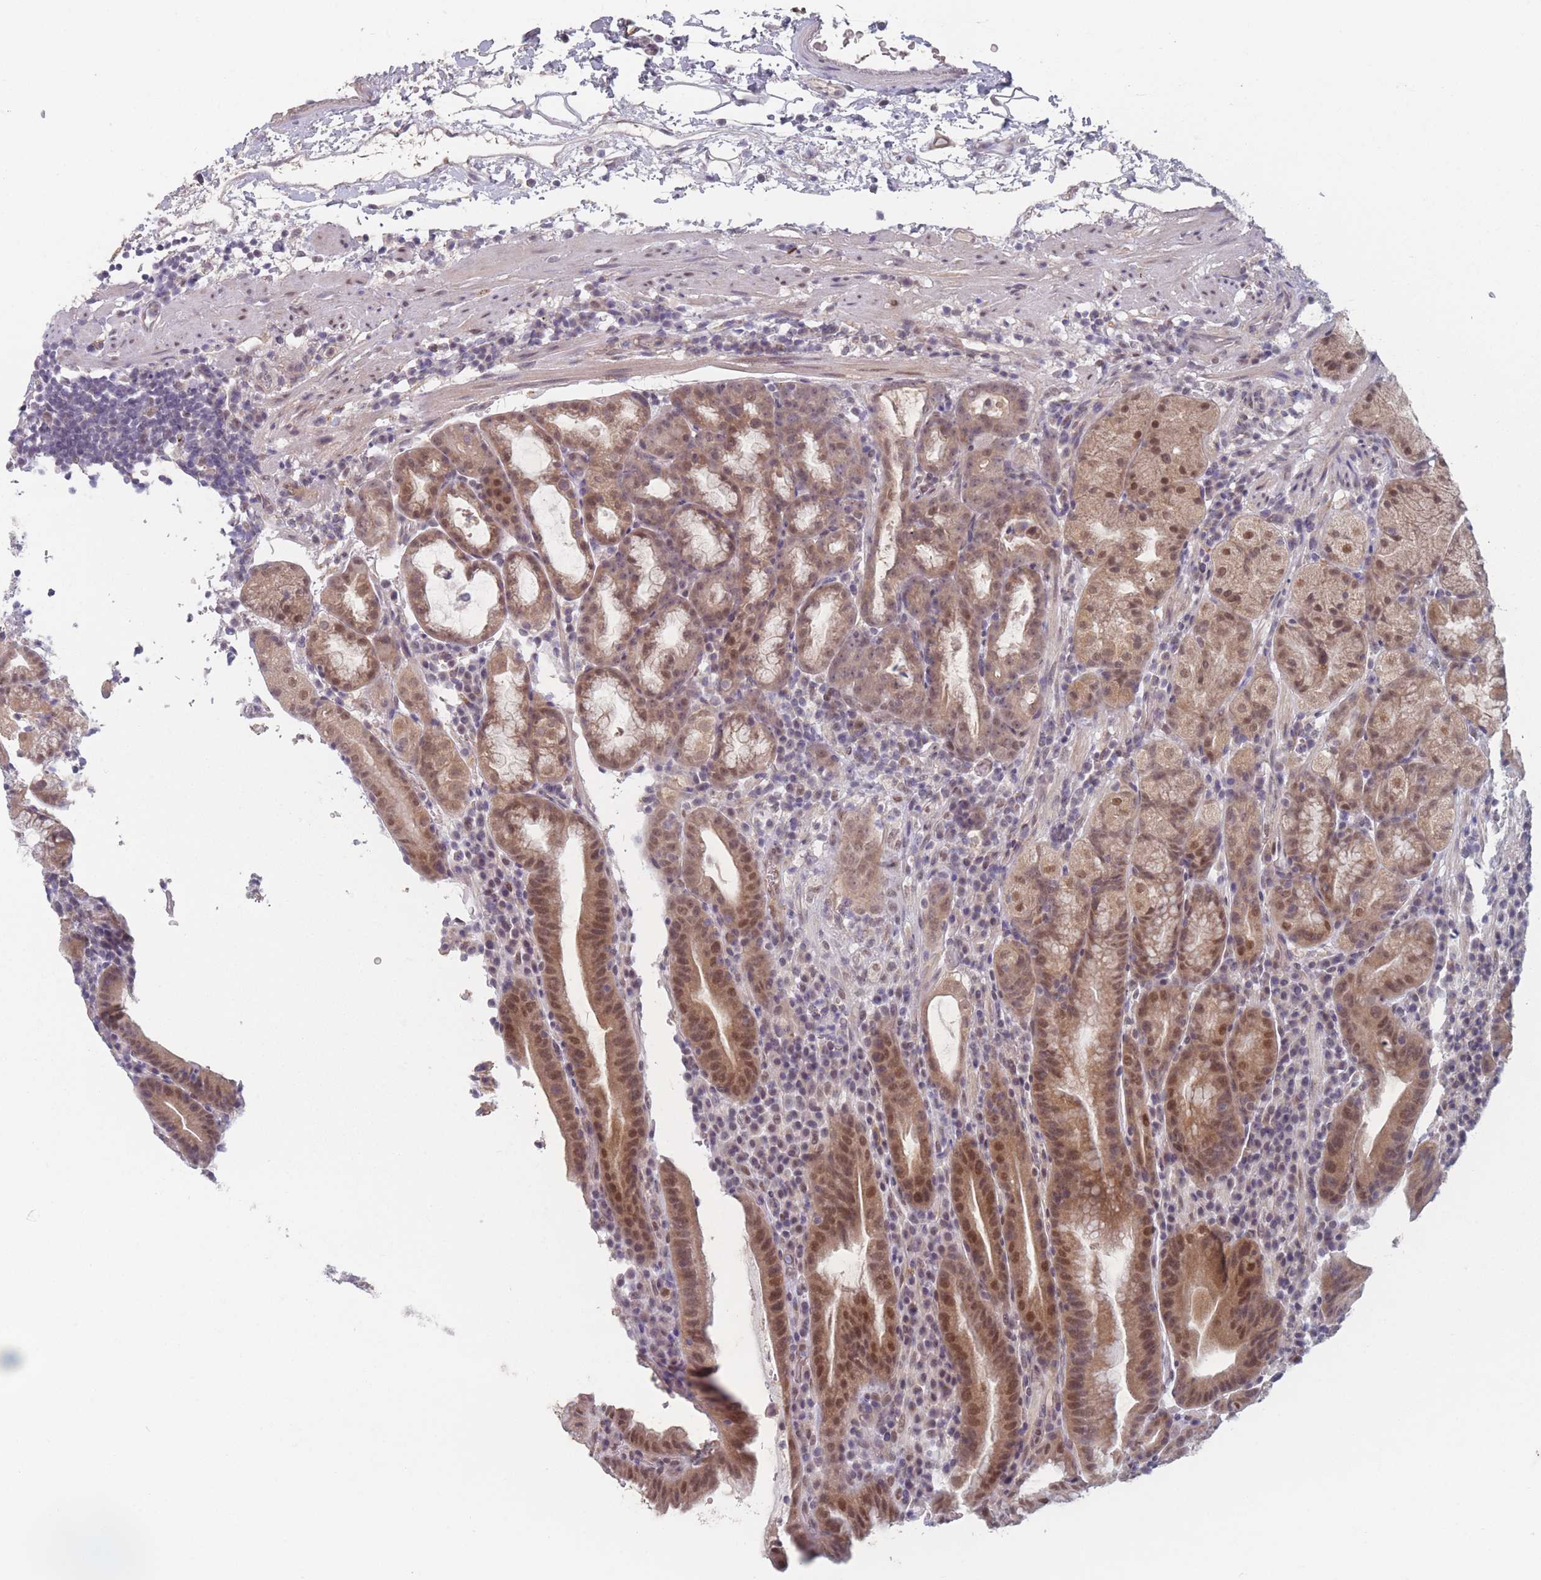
{"staining": {"intensity": "moderate", "quantity": "25%-75%", "location": "cytoplasmic/membranous,nuclear"}, "tissue": "stomach", "cell_type": "Glandular cells", "image_type": "normal", "snomed": [{"axis": "morphology", "description": "Normal tissue, NOS"}, {"axis": "morphology", "description": "Inflammation, NOS"}, {"axis": "topography", "description": "Stomach"}], "caption": "The histopathology image reveals immunohistochemical staining of unremarkable stomach. There is moderate cytoplasmic/membranous,nuclear staining is appreciated in about 25%-75% of glandular cells. (DAB IHC, brown staining for protein, blue staining for nuclei).", "gene": "ANKRD10", "patient": {"sex": "male", "age": 79}}